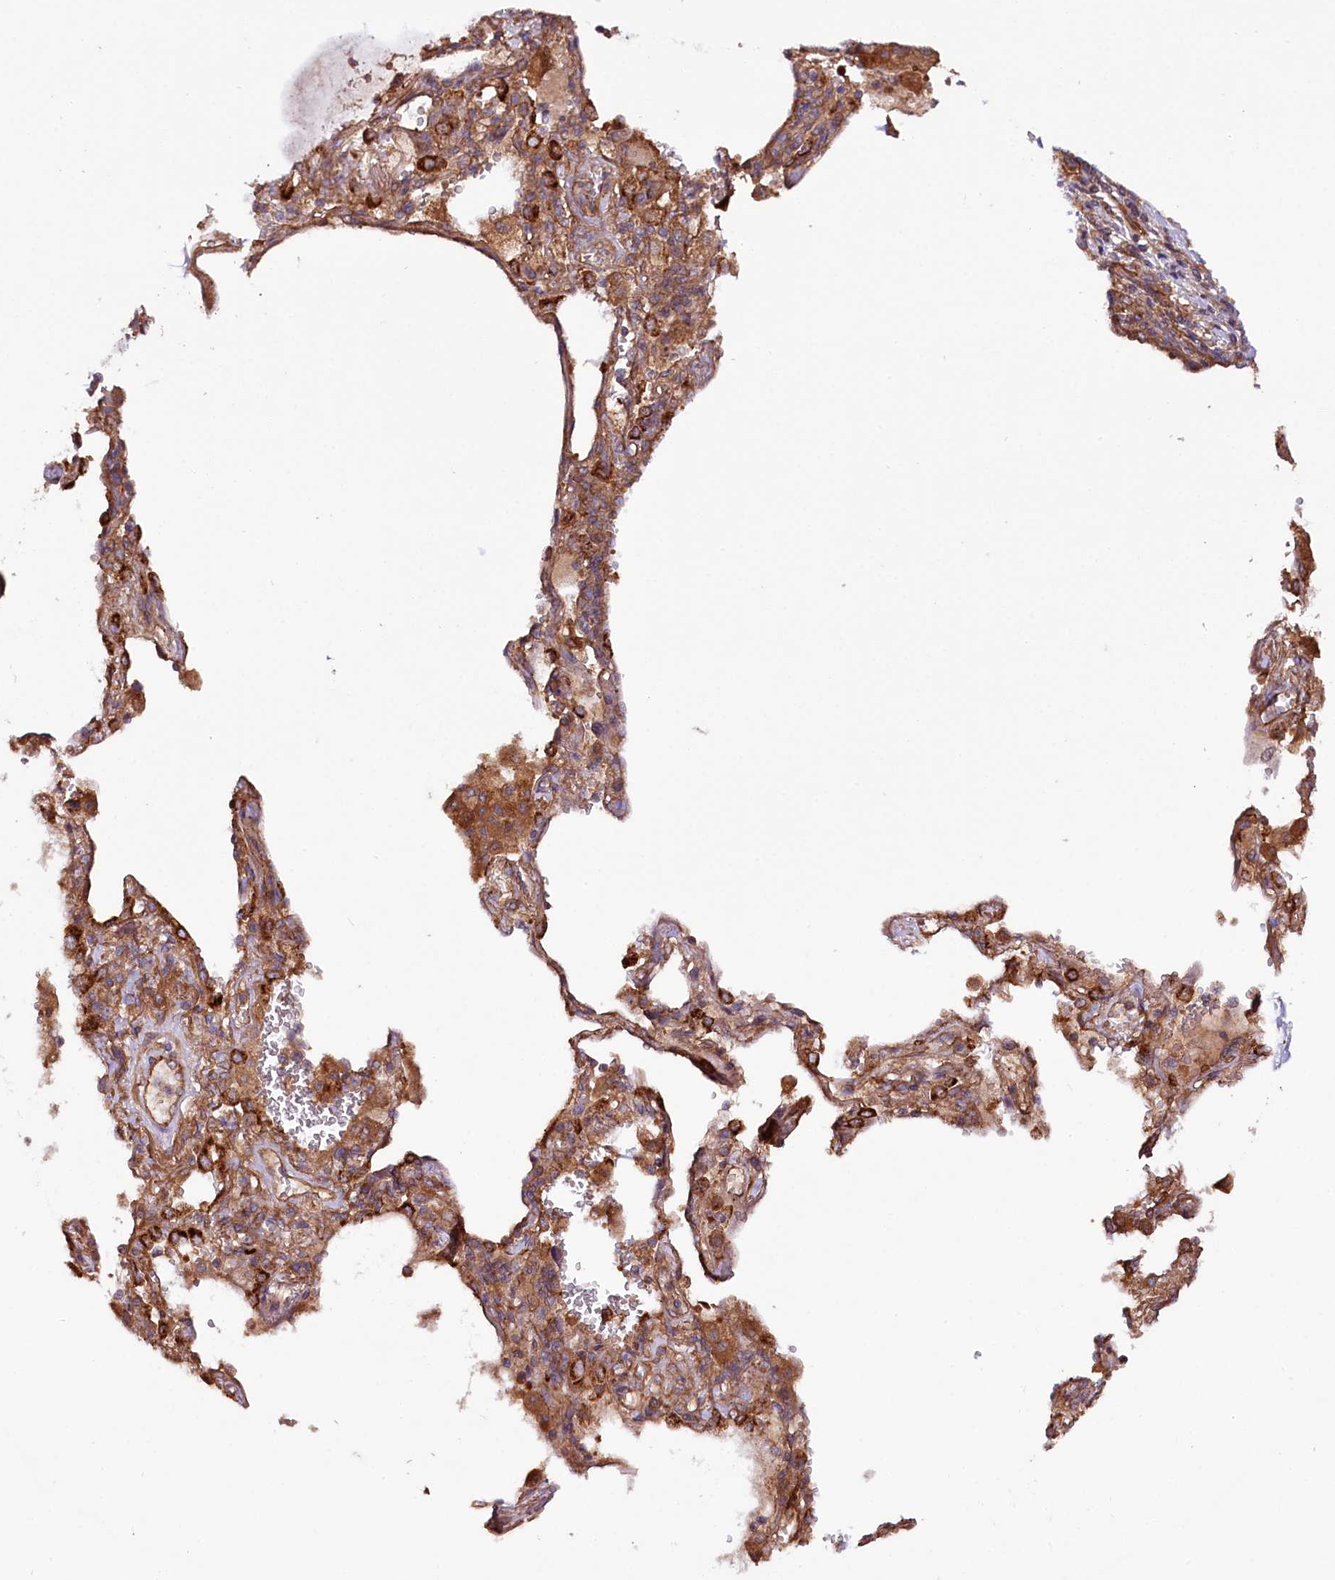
{"staining": {"intensity": "moderate", "quantity": ">75%", "location": "cytoplasmic/membranous"}, "tissue": "lung cancer", "cell_type": "Tumor cells", "image_type": "cancer", "snomed": [{"axis": "morphology", "description": "Squamous cell carcinoma, NOS"}, {"axis": "topography", "description": "Lung"}], "caption": "Immunohistochemistry histopathology image of lung cancer stained for a protein (brown), which displays medium levels of moderate cytoplasmic/membranous positivity in about >75% of tumor cells.", "gene": "CEP295", "patient": {"sex": "female", "age": 73}}